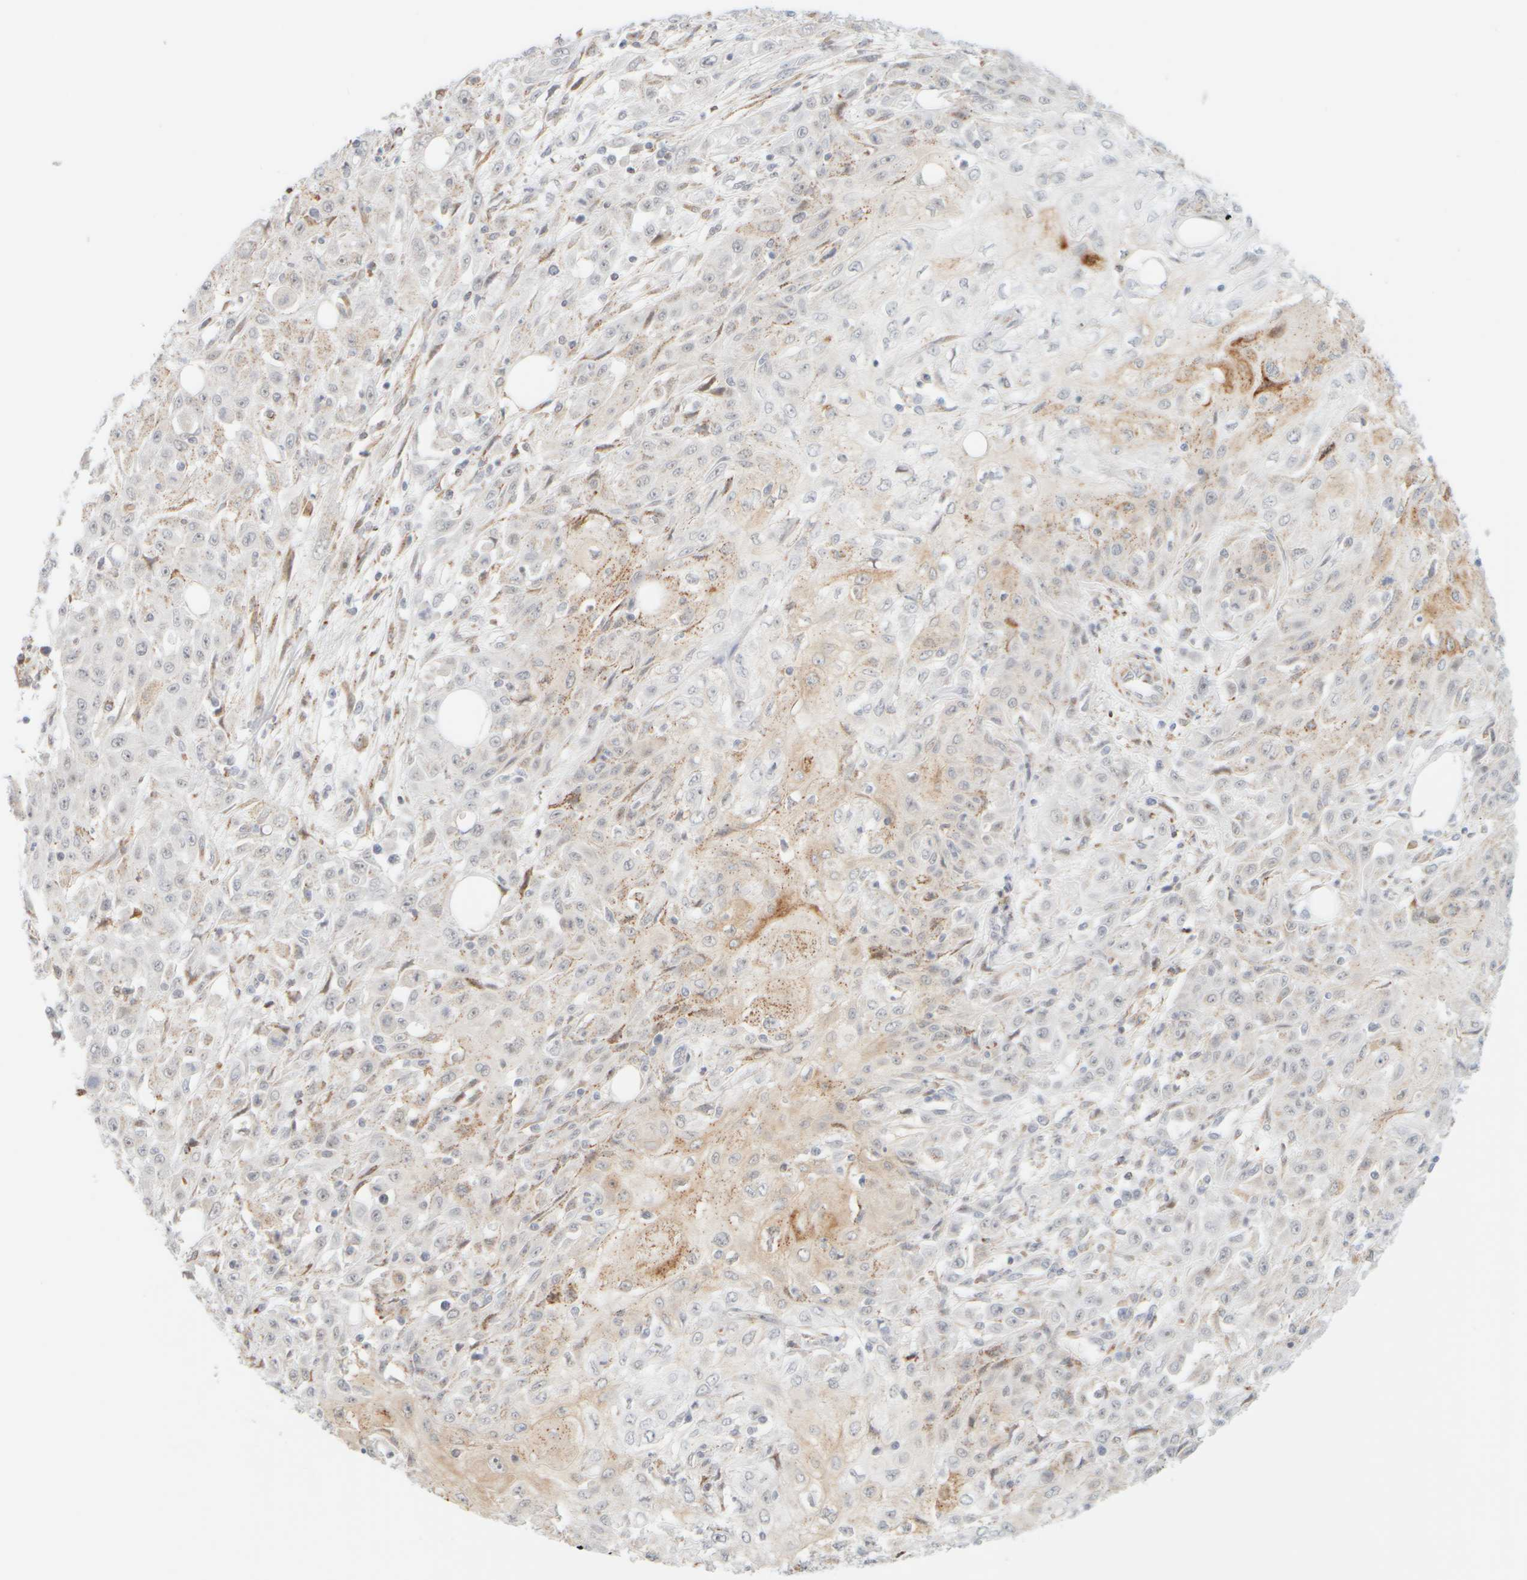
{"staining": {"intensity": "weak", "quantity": "25%-75%", "location": "cytoplasmic/membranous"}, "tissue": "skin cancer", "cell_type": "Tumor cells", "image_type": "cancer", "snomed": [{"axis": "morphology", "description": "Squamous cell carcinoma, NOS"}, {"axis": "morphology", "description": "Squamous cell carcinoma, metastatic, NOS"}, {"axis": "topography", "description": "Skin"}, {"axis": "topography", "description": "Lymph node"}], "caption": "Human skin cancer stained for a protein (brown) exhibits weak cytoplasmic/membranous positive staining in approximately 25%-75% of tumor cells.", "gene": "PPM1K", "patient": {"sex": "male", "age": 75}}